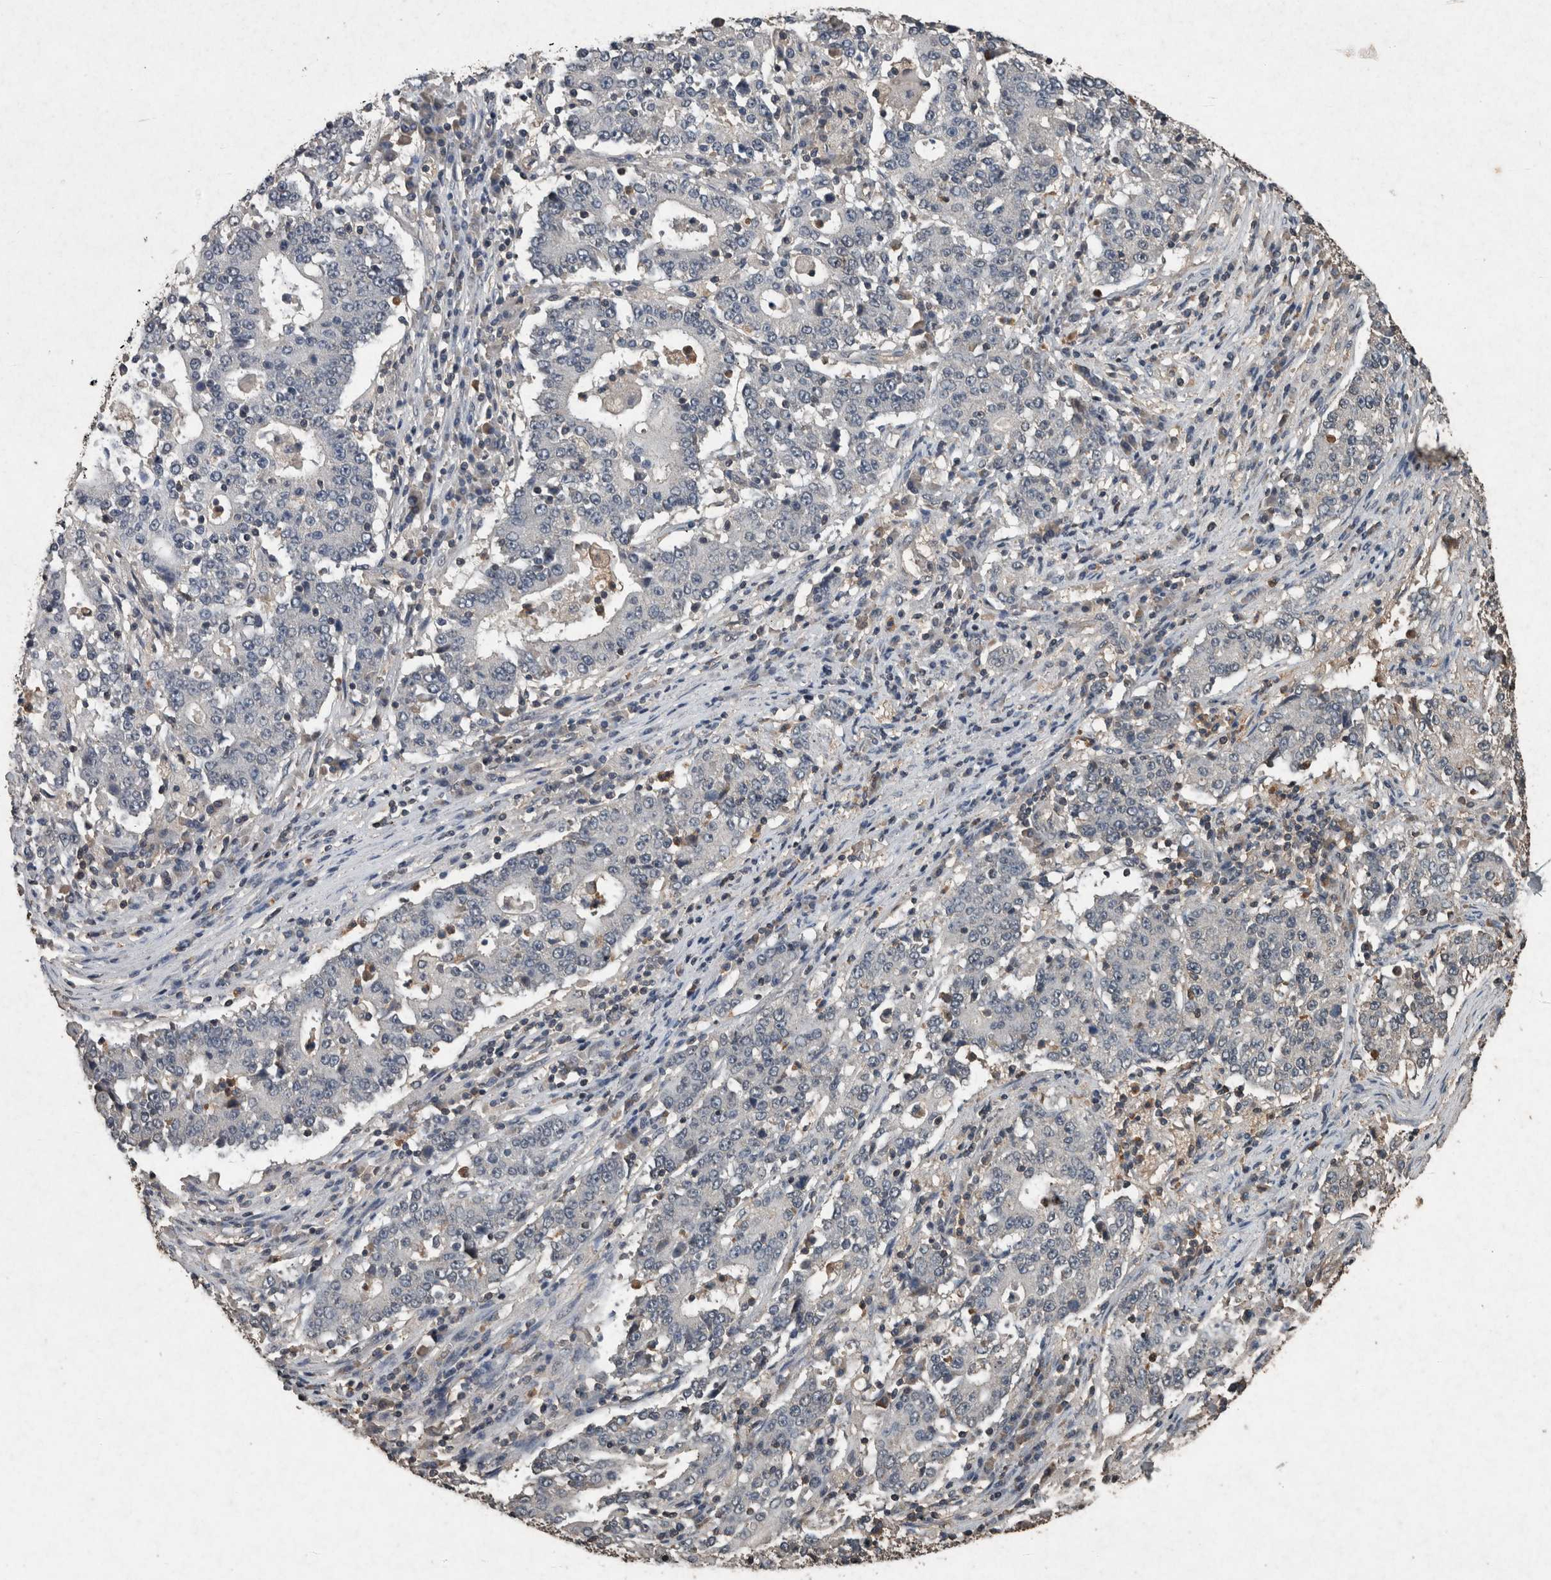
{"staining": {"intensity": "negative", "quantity": "none", "location": "none"}, "tissue": "stomach cancer", "cell_type": "Tumor cells", "image_type": "cancer", "snomed": [{"axis": "morphology", "description": "Adenocarcinoma, NOS"}, {"axis": "topography", "description": "Stomach"}], "caption": "This is a histopathology image of immunohistochemistry staining of adenocarcinoma (stomach), which shows no positivity in tumor cells.", "gene": "FGFRL1", "patient": {"sex": "male", "age": 59}}